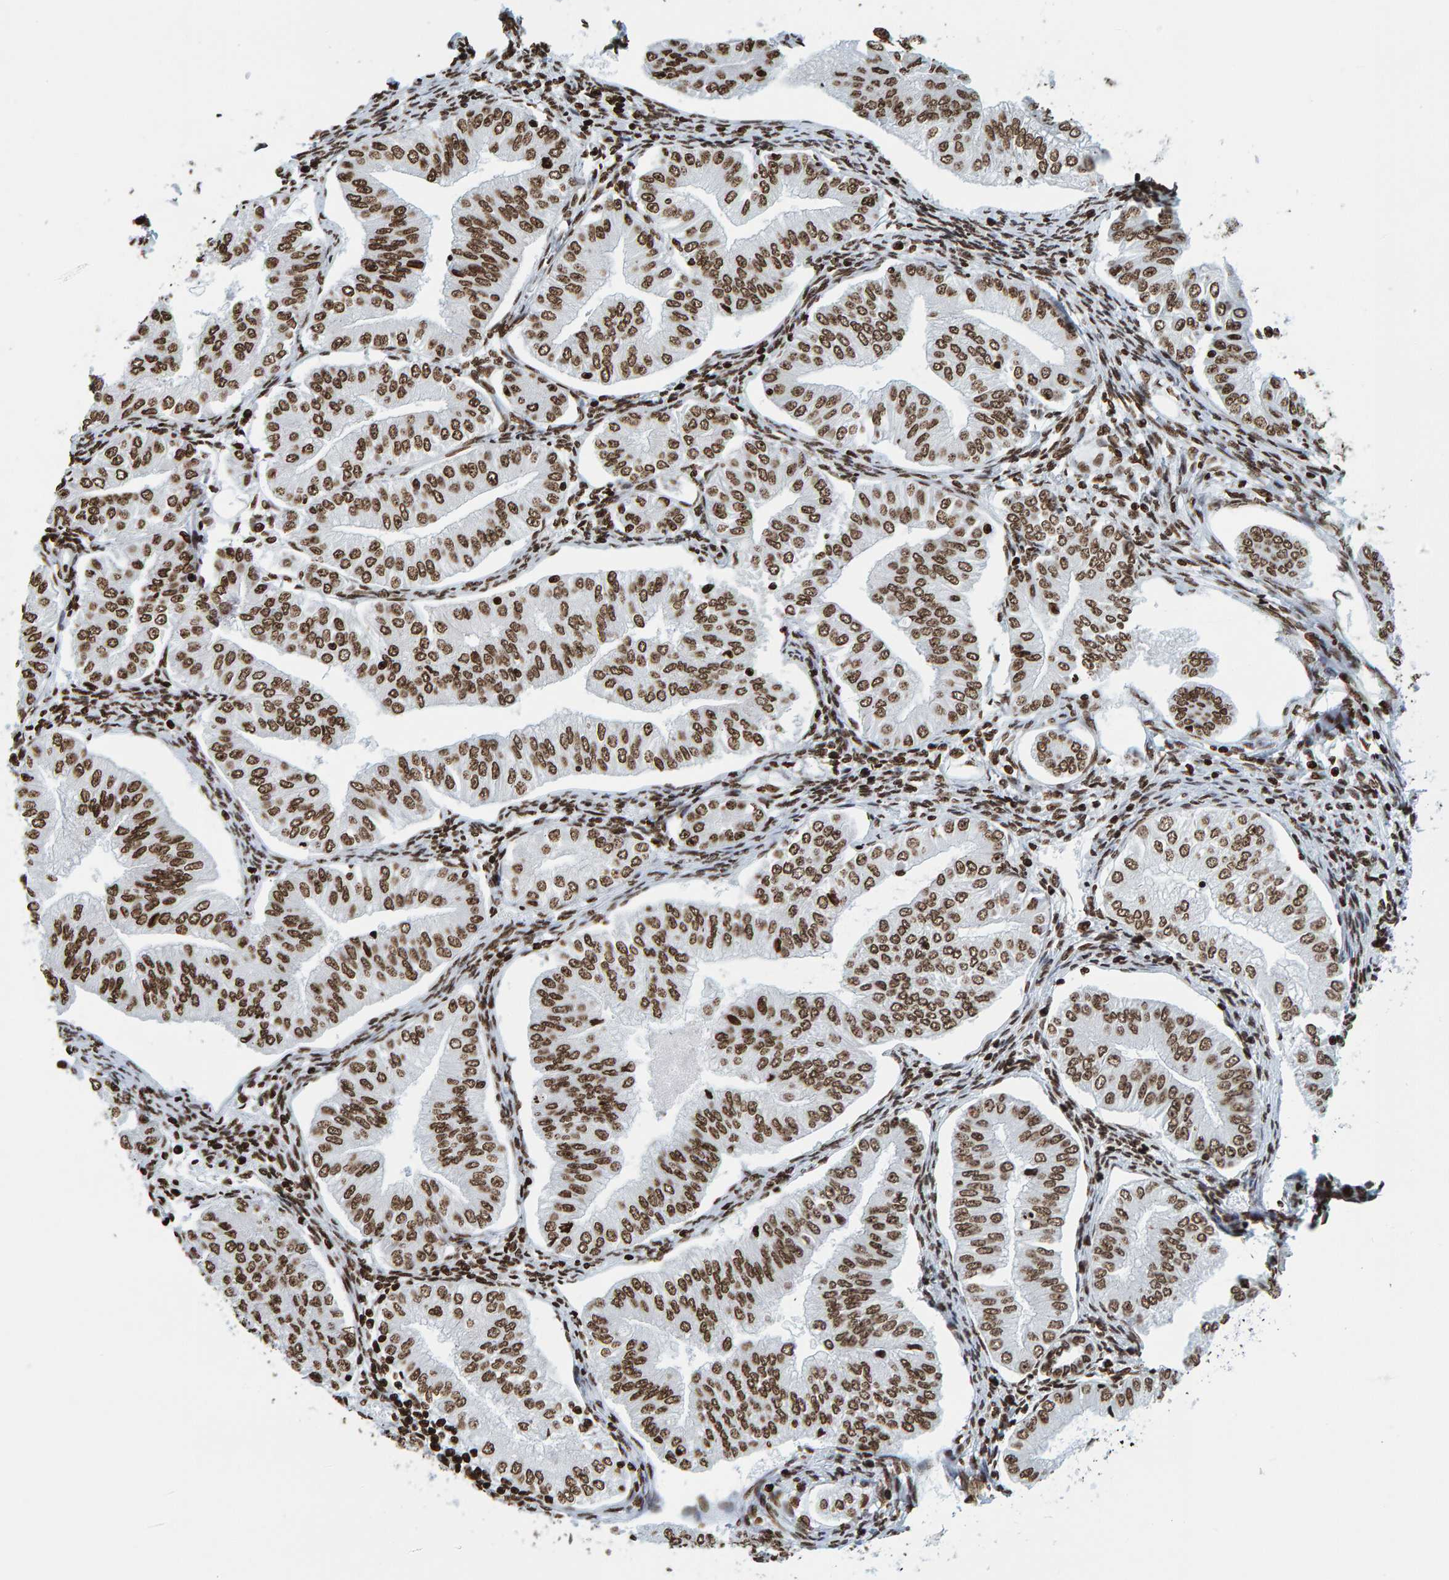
{"staining": {"intensity": "strong", "quantity": ">75%", "location": "nuclear"}, "tissue": "endometrial cancer", "cell_type": "Tumor cells", "image_type": "cancer", "snomed": [{"axis": "morphology", "description": "Normal tissue, NOS"}, {"axis": "morphology", "description": "Adenocarcinoma, NOS"}, {"axis": "topography", "description": "Endometrium"}], "caption": "A brown stain labels strong nuclear positivity of a protein in adenocarcinoma (endometrial) tumor cells.", "gene": "BRF2", "patient": {"sex": "female", "age": 53}}